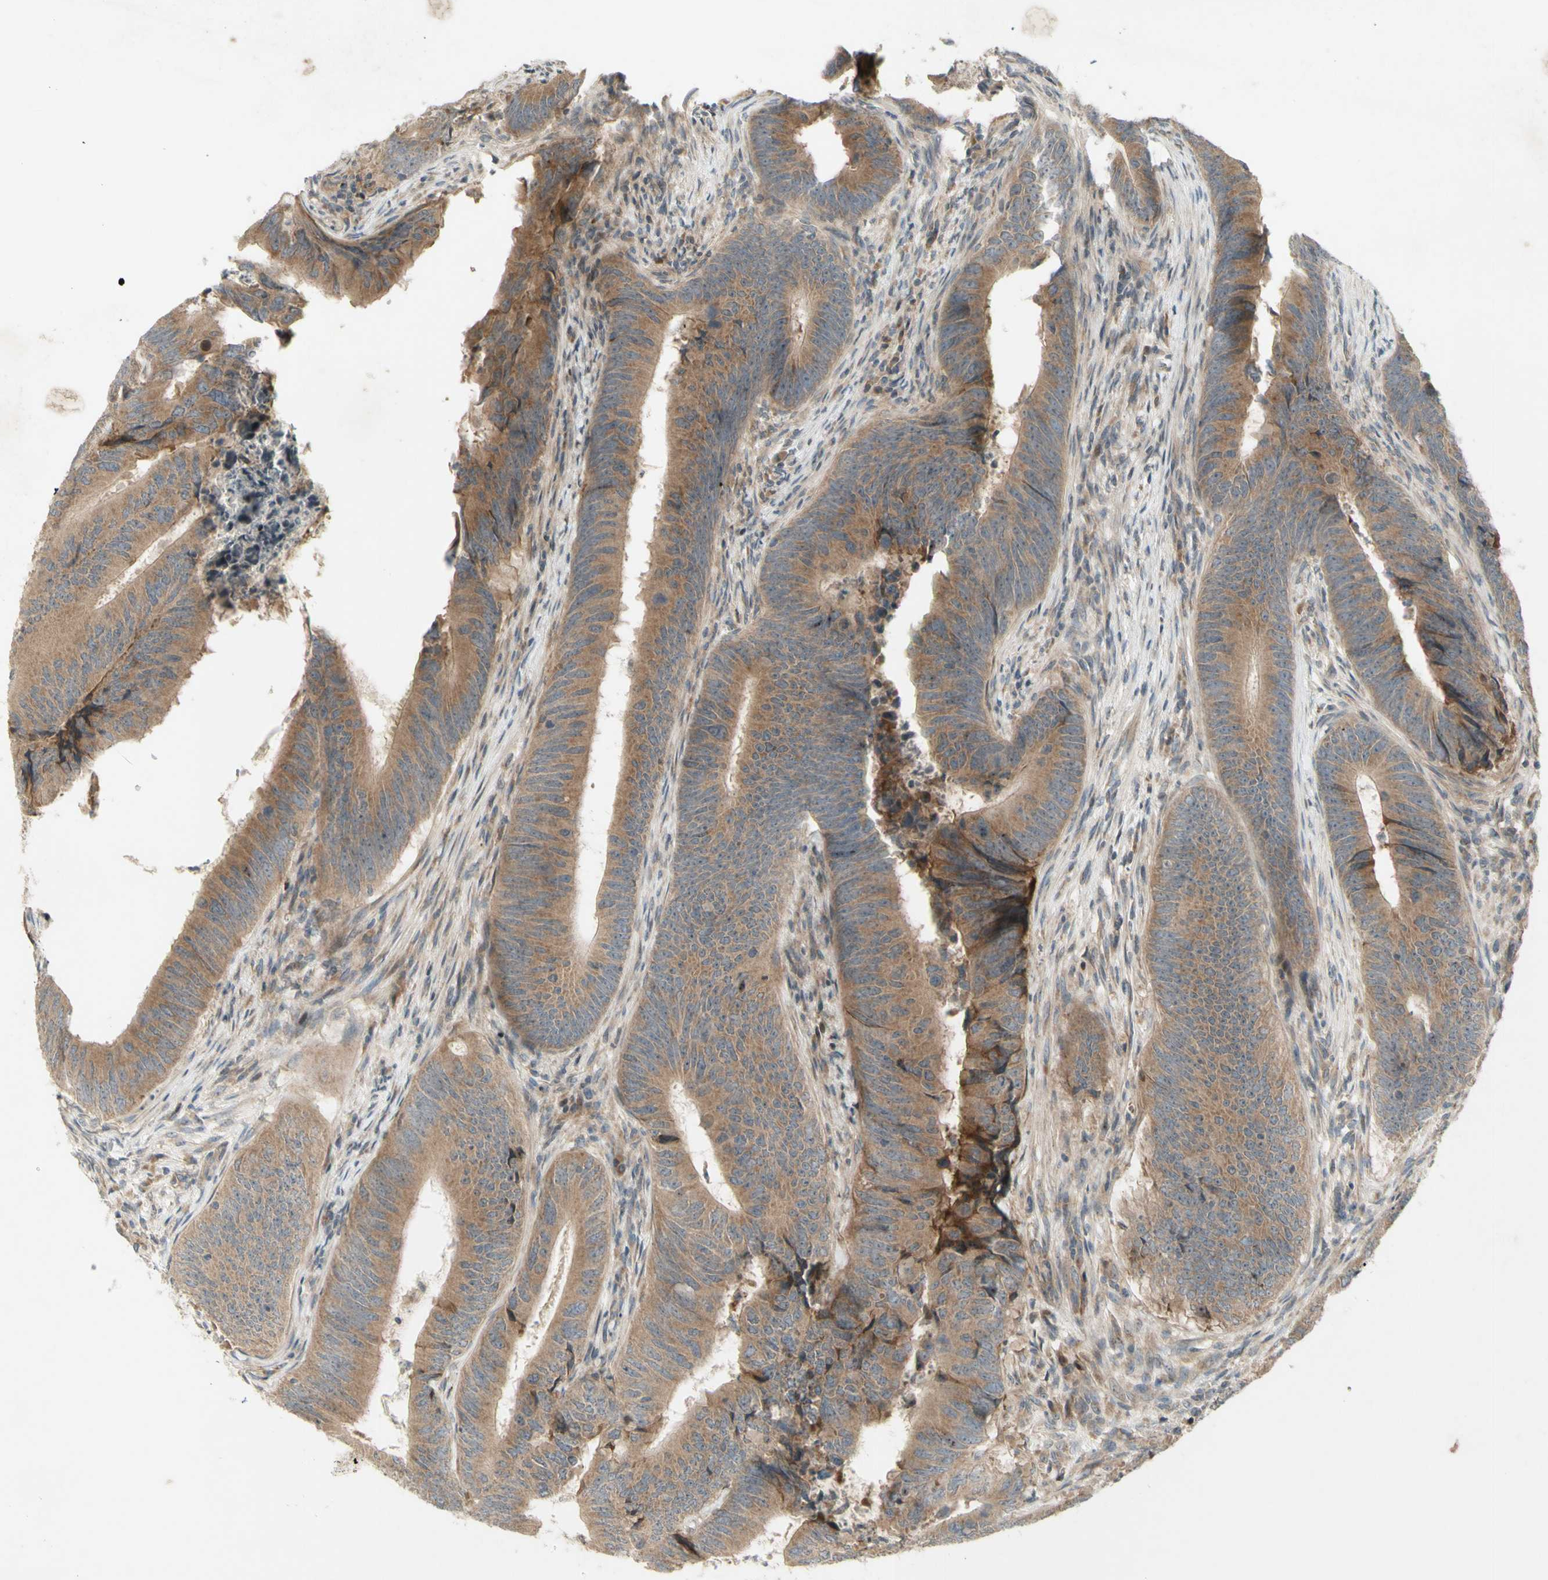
{"staining": {"intensity": "moderate", "quantity": ">75%", "location": "cytoplasmic/membranous"}, "tissue": "colorectal cancer", "cell_type": "Tumor cells", "image_type": "cancer", "snomed": [{"axis": "morphology", "description": "Normal tissue, NOS"}, {"axis": "morphology", "description": "Adenocarcinoma, NOS"}, {"axis": "topography", "description": "Colon"}], "caption": "IHC (DAB) staining of human colorectal cancer (adenocarcinoma) shows moderate cytoplasmic/membranous protein positivity in approximately >75% of tumor cells.", "gene": "ETF1", "patient": {"sex": "male", "age": 56}}